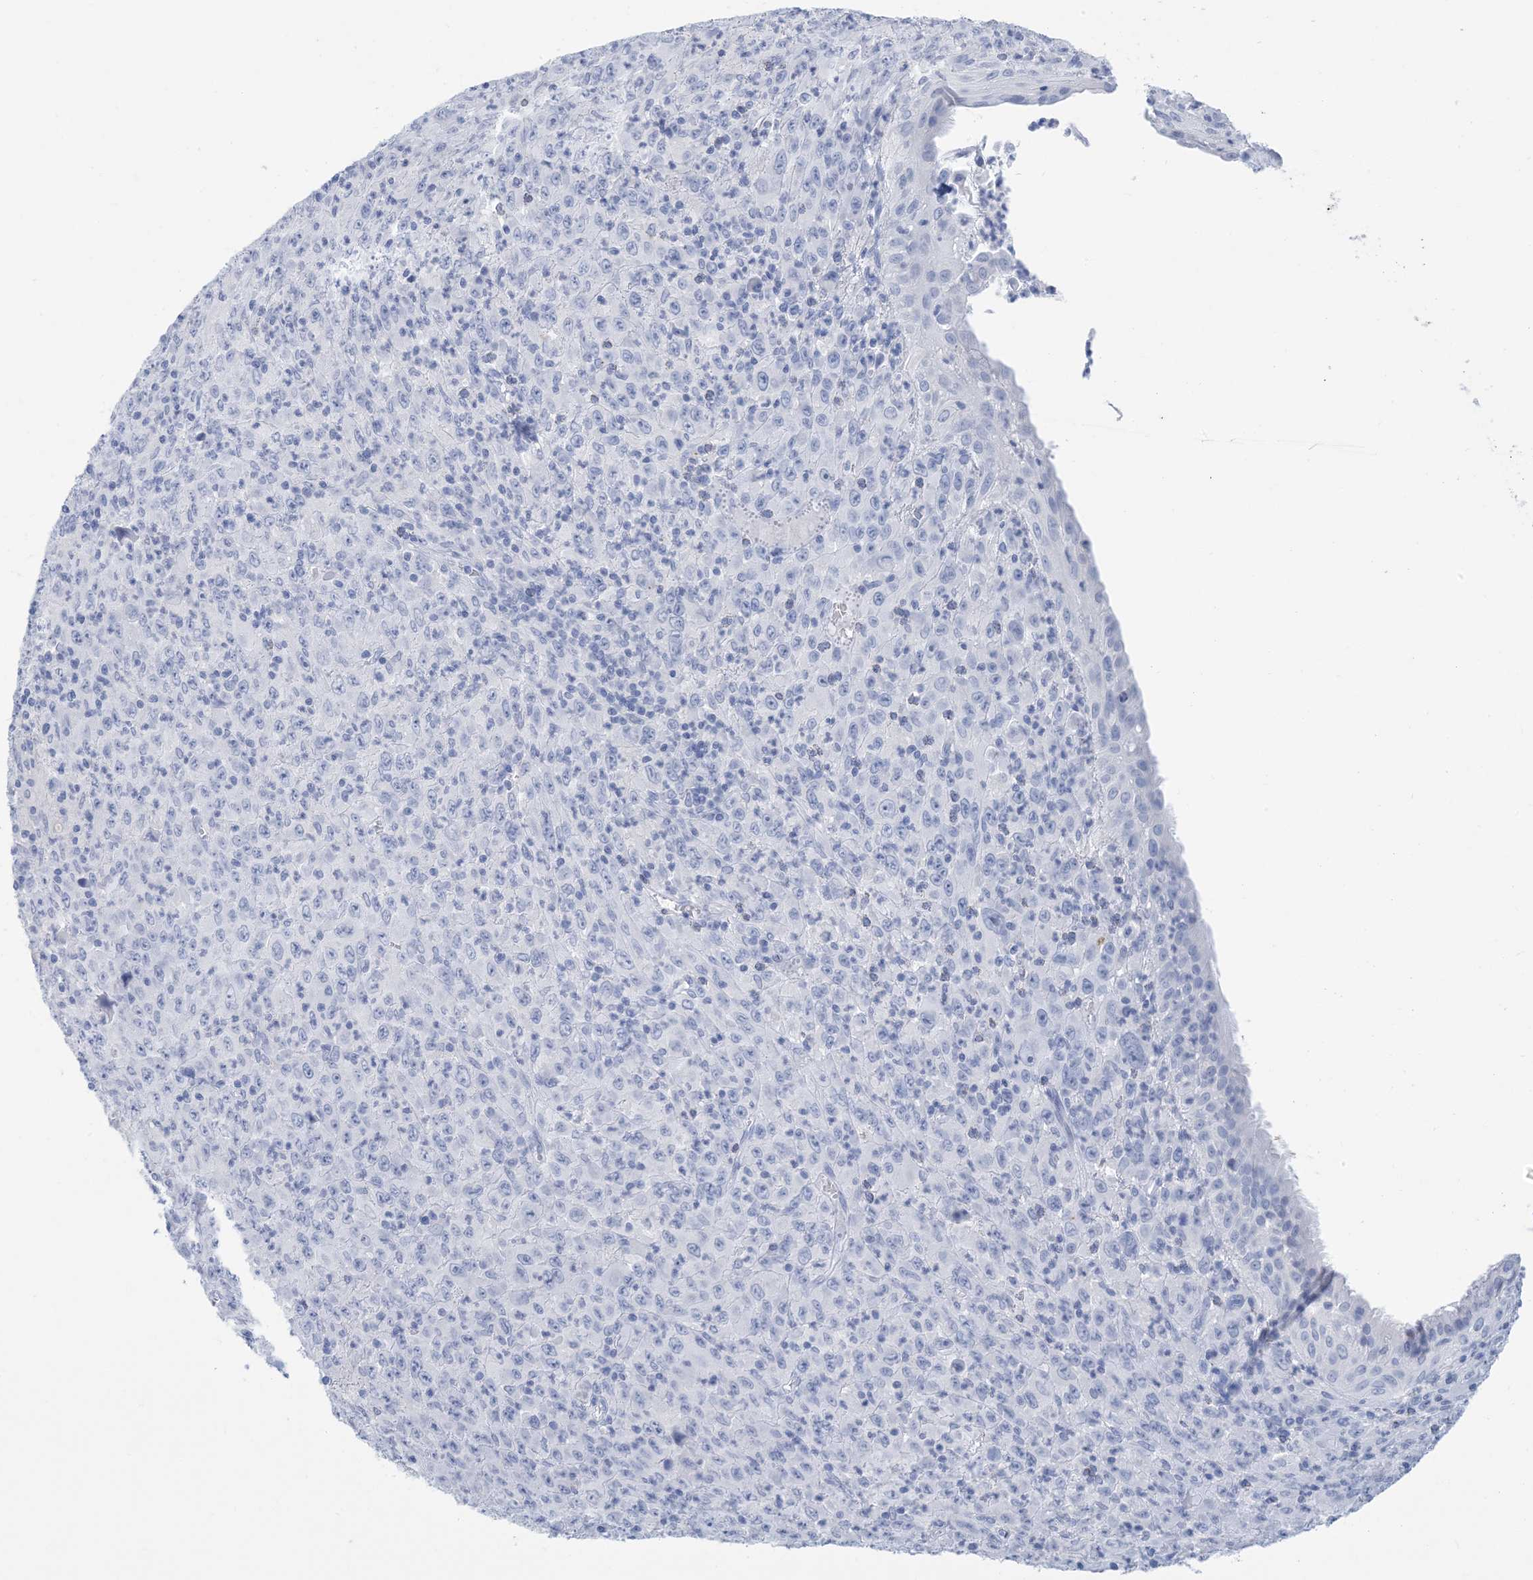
{"staining": {"intensity": "negative", "quantity": "none", "location": "none"}, "tissue": "melanoma", "cell_type": "Tumor cells", "image_type": "cancer", "snomed": [{"axis": "morphology", "description": "Malignant melanoma, Metastatic site"}, {"axis": "topography", "description": "Skin"}], "caption": "Immunohistochemistry (IHC) histopathology image of human malignant melanoma (metastatic site) stained for a protein (brown), which reveals no expression in tumor cells.", "gene": "SH3YL1", "patient": {"sex": "female", "age": 56}}